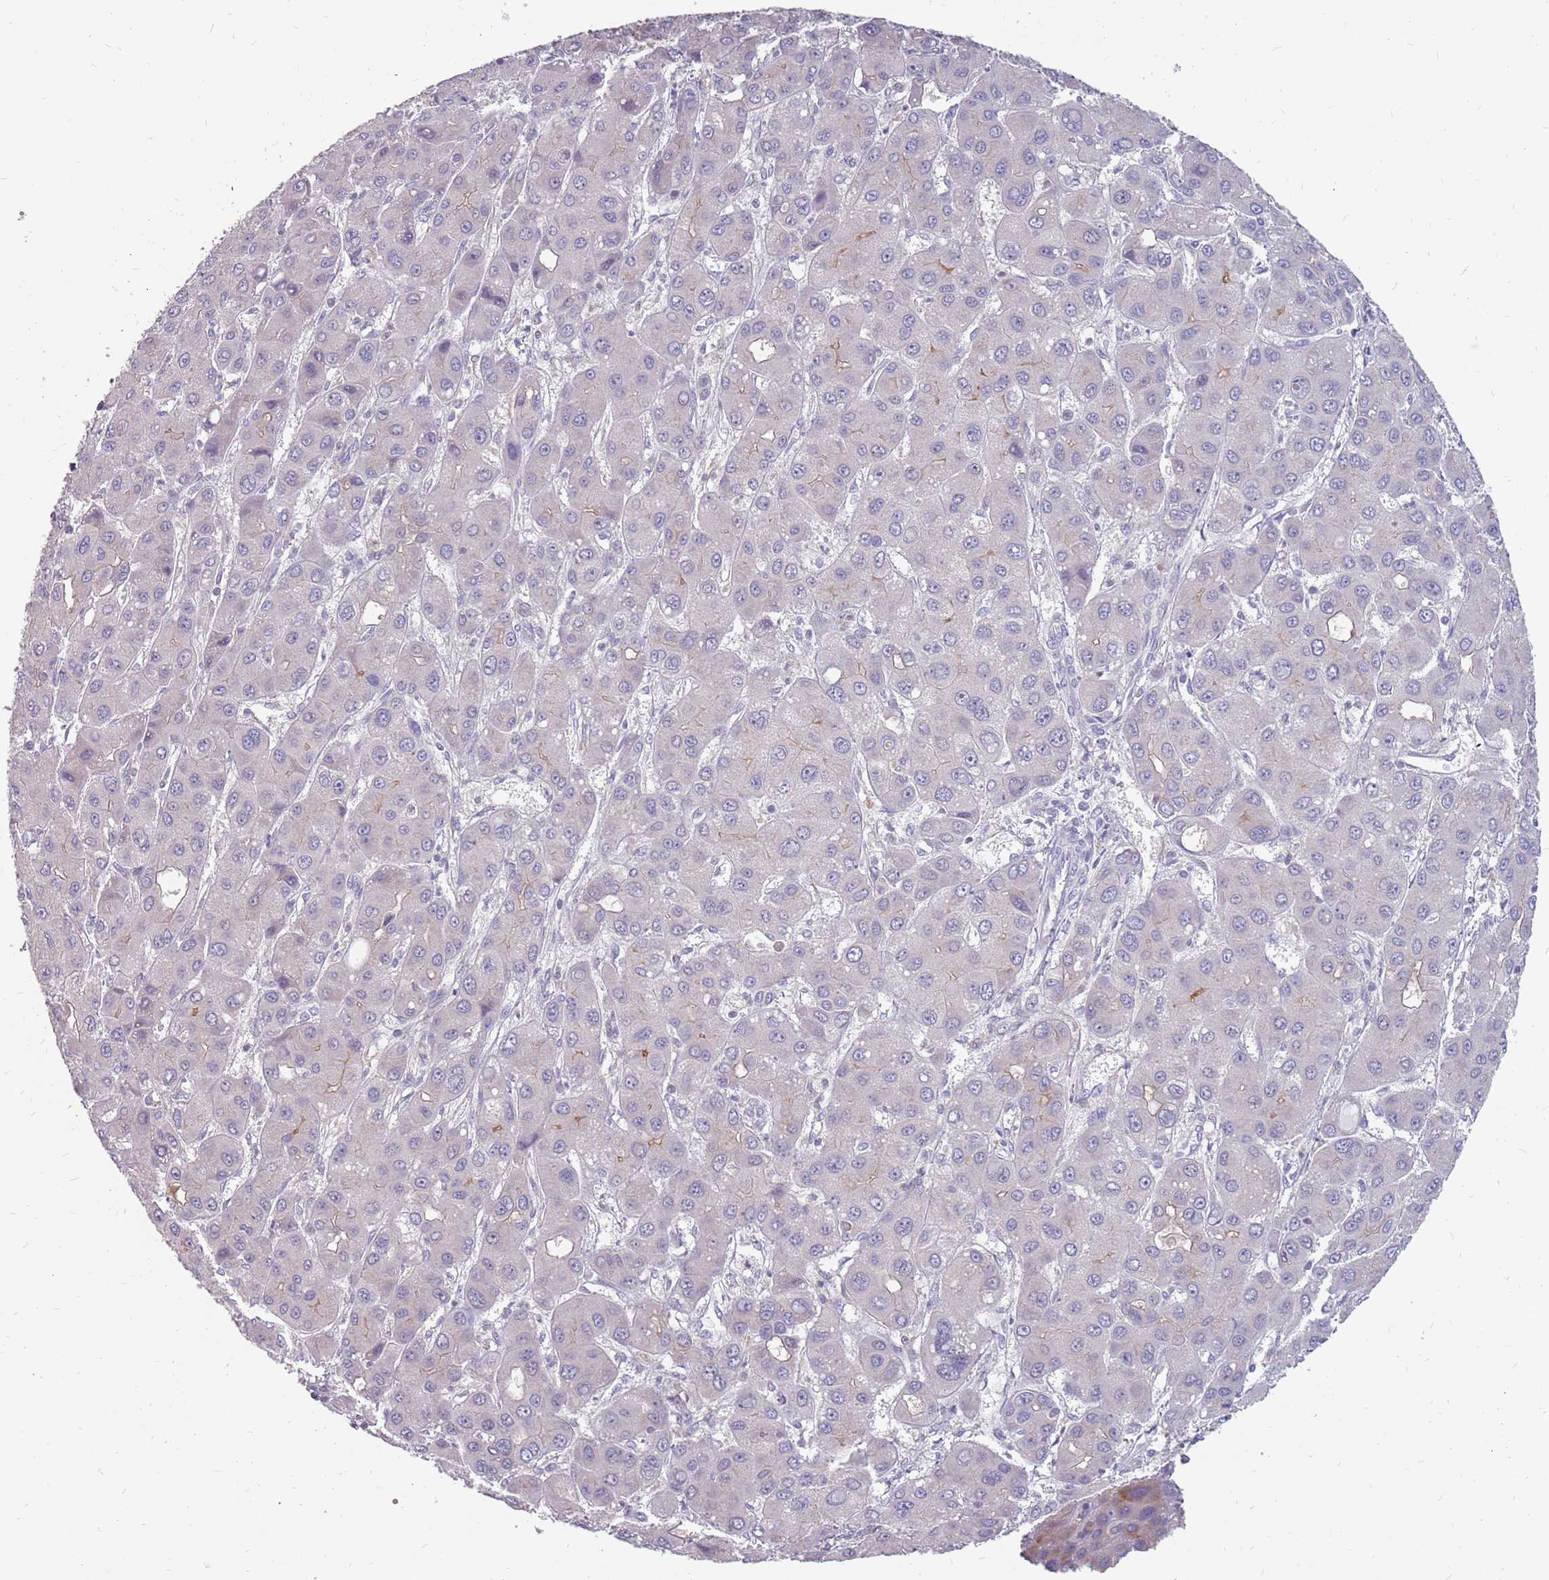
{"staining": {"intensity": "negative", "quantity": "none", "location": "none"}, "tissue": "liver cancer", "cell_type": "Tumor cells", "image_type": "cancer", "snomed": [{"axis": "morphology", "description": "Carcinoma, Hepatocellular, NOS"}, {"axis": "topography", "description": "Liver"}], "caption": "Tumor cells show no significant positivity in liver cancer (hepatocellular carcinoma).", "gene": "CMTR2", "patient": {"sex": "male", "age": 55}}